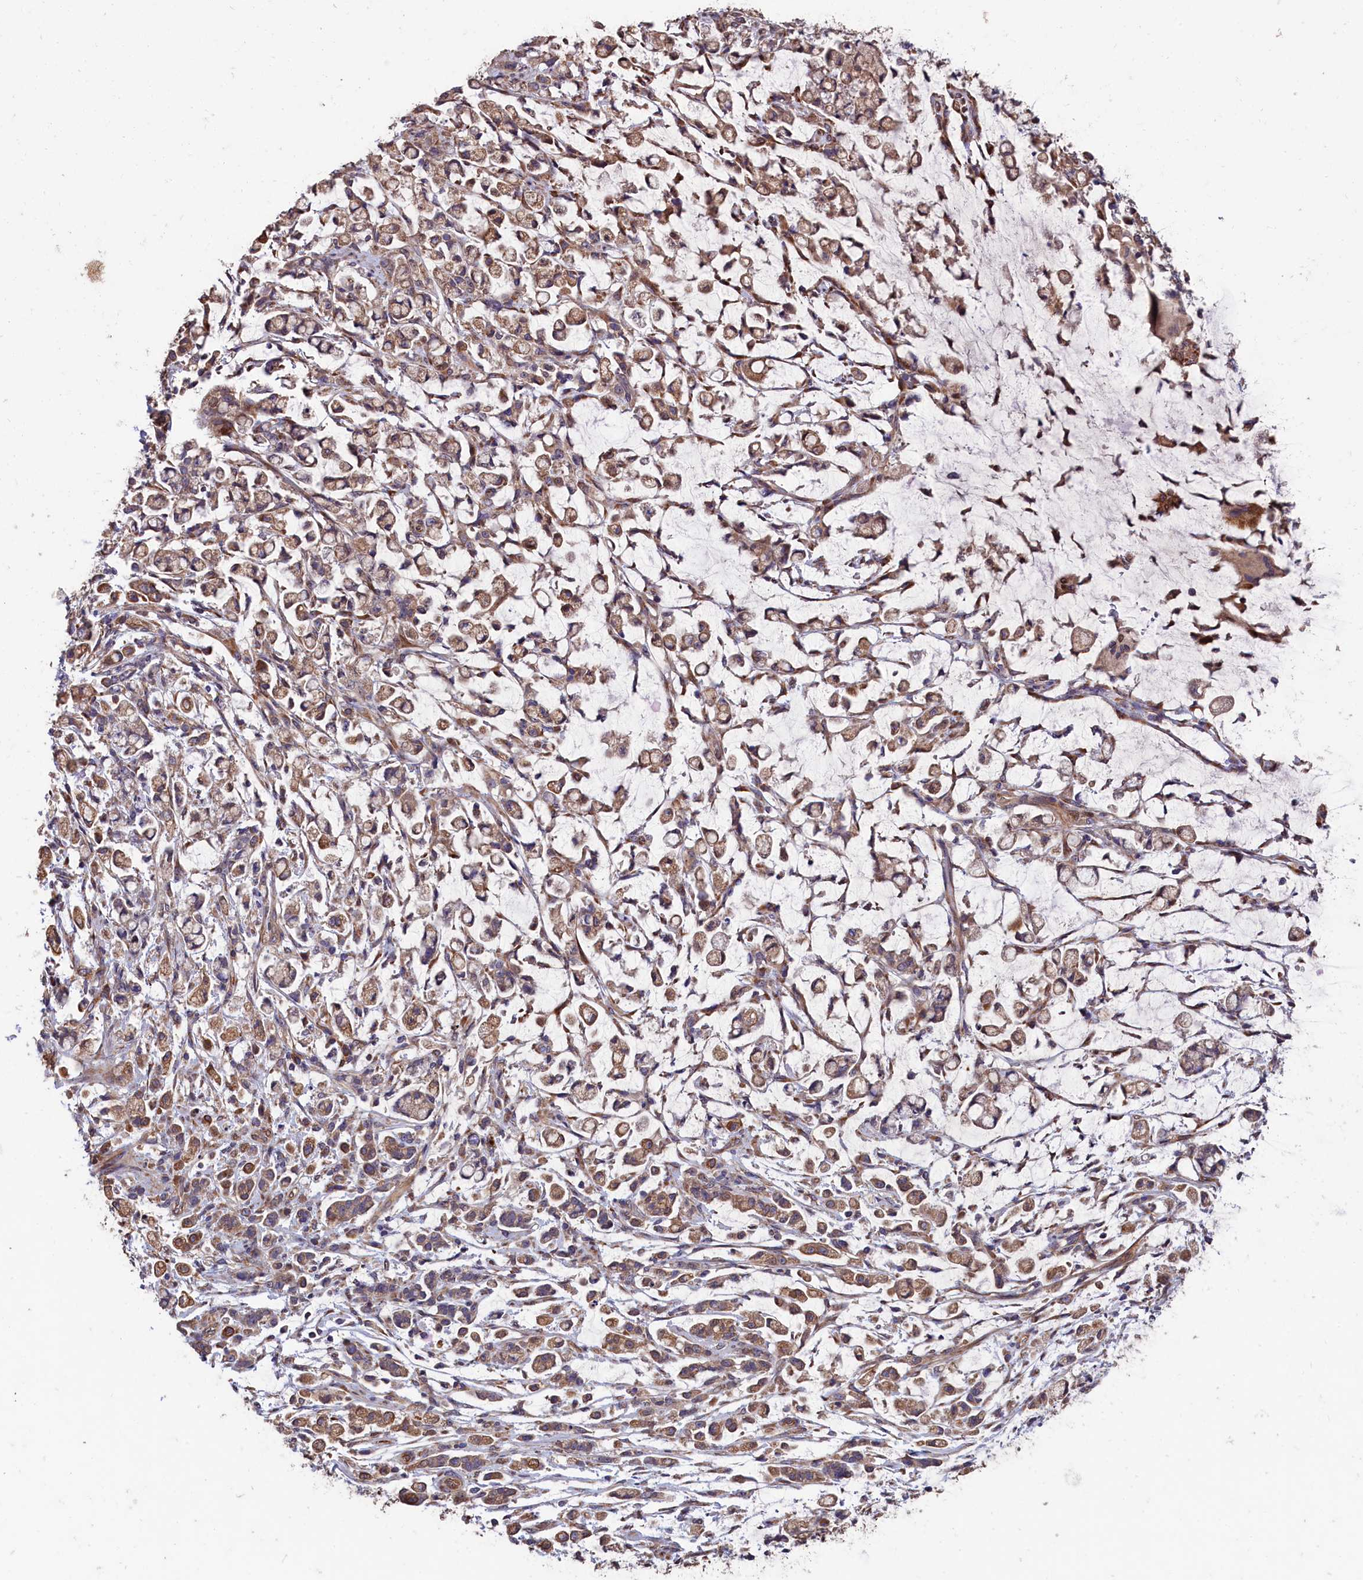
{"staining": {"intensity": "weak", "quantity": ">75%", "location": "cytoplasmic/membranous"}, "tissue": "stomach cancer", "cell_type": "Tumor cells", "image_type": "cancer", "snomed": [{"axis": "morphology", "description": "Adenocarcinoma, NOS"}, {"axis": "topography", "description": "Stomach"}], "caption": "Weak cytoplasmic/membranous positivity is identified in about >75% of tumor cells in stomach adenocarcinoma.", "gene": "GREB1L", "patient": {"sex": "female", "age": 60}}